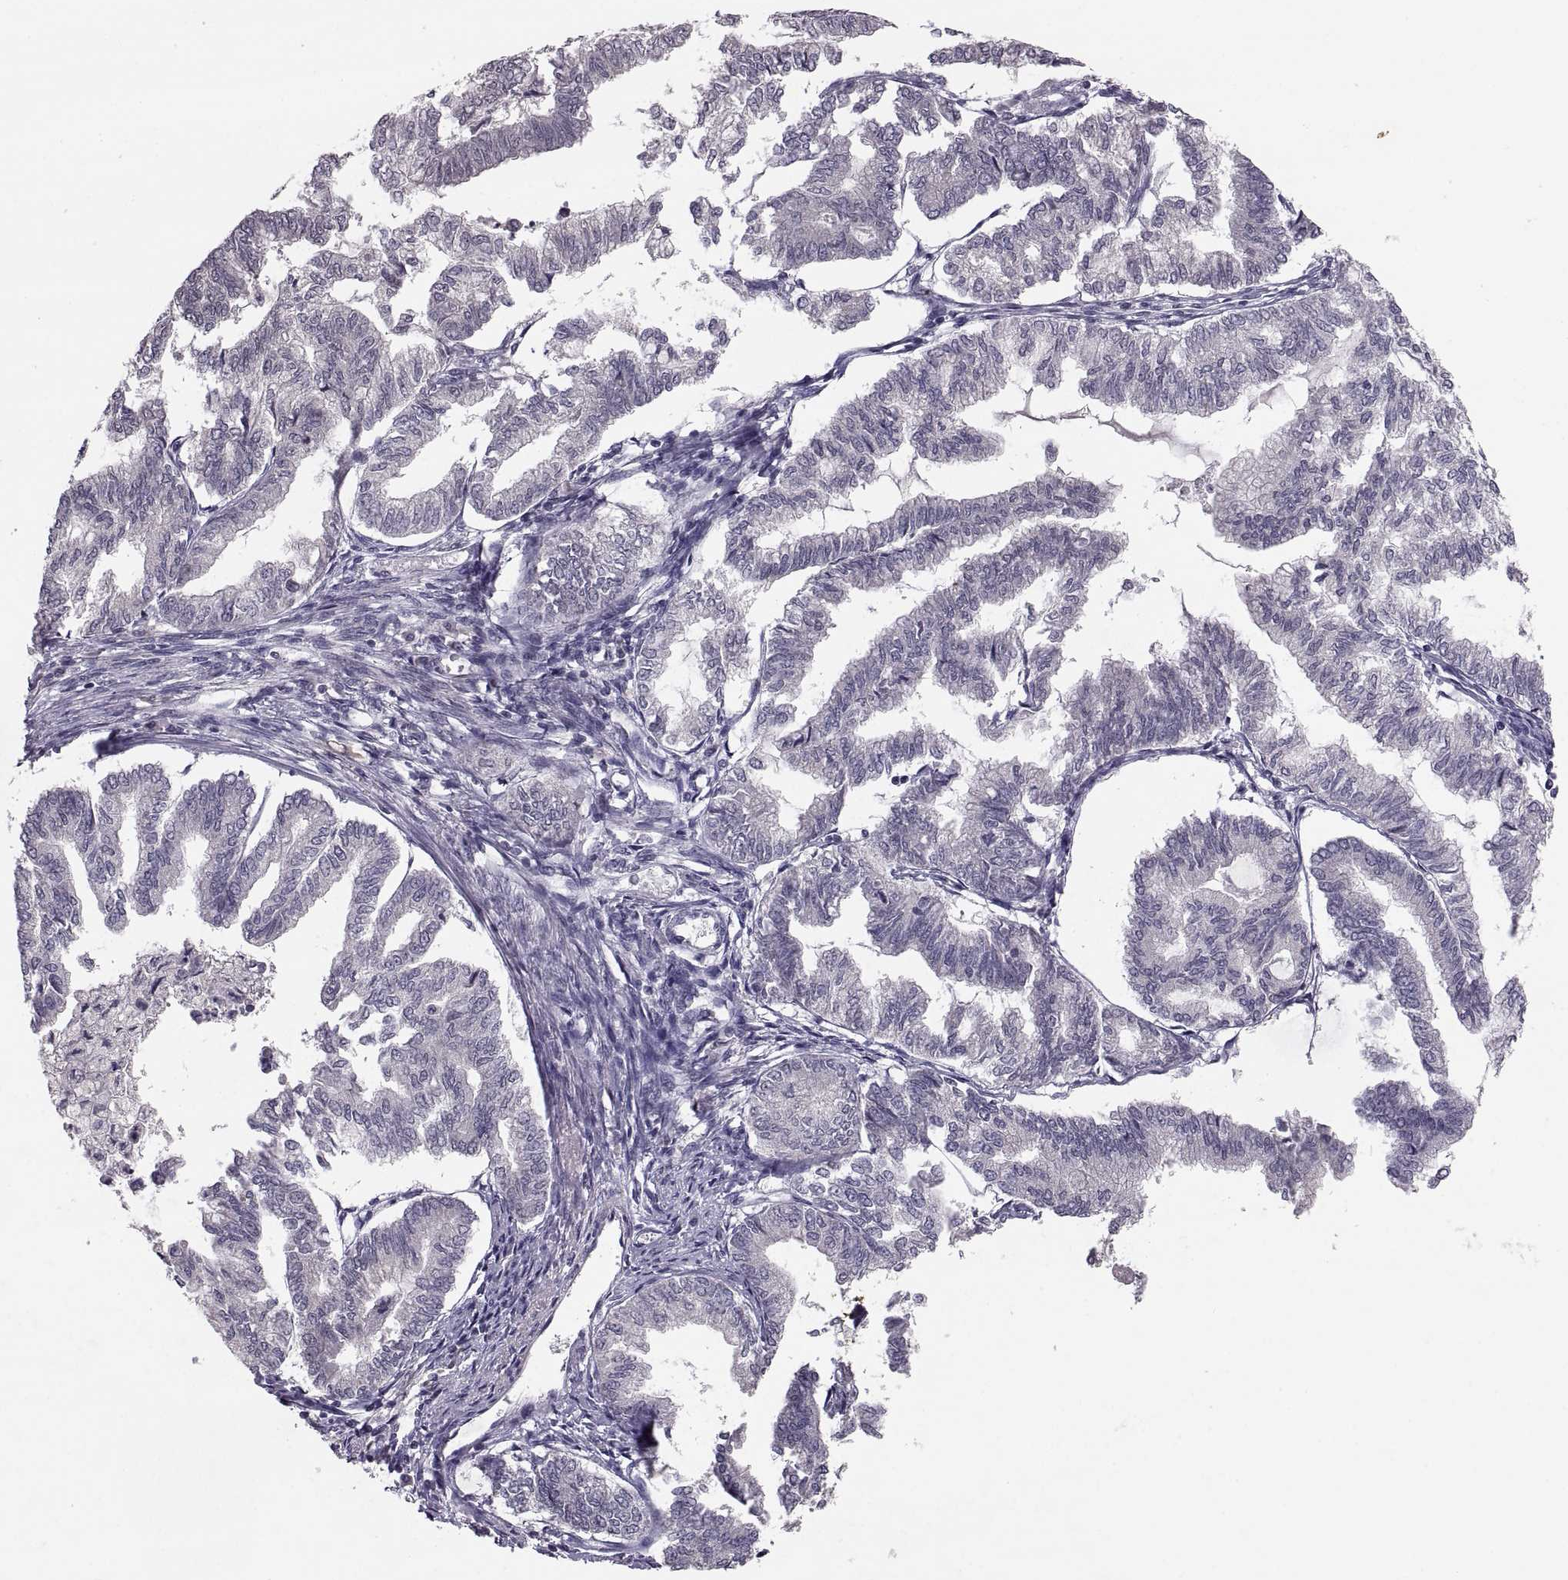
{"staining": {"intensity": "negative", "quantity": "none", "location": "none"}, "tissue": "endometrial cancer", "cell_type": "Tumor cells", "image_type": "cancer", "snomed": [{"axis": "morphology", "description": "Adenocarcinoma, NOS"}, {"axis": "topography", "description": "Endometrium"}], "caption": "This is an immunohistochemistry (IHC) photomicrograph of human endometrial cancer (adenocarcinoma). There is no expression in tumor cells.", "gene": "PAX2", "patient": {"sex": "female", "age": 79}}